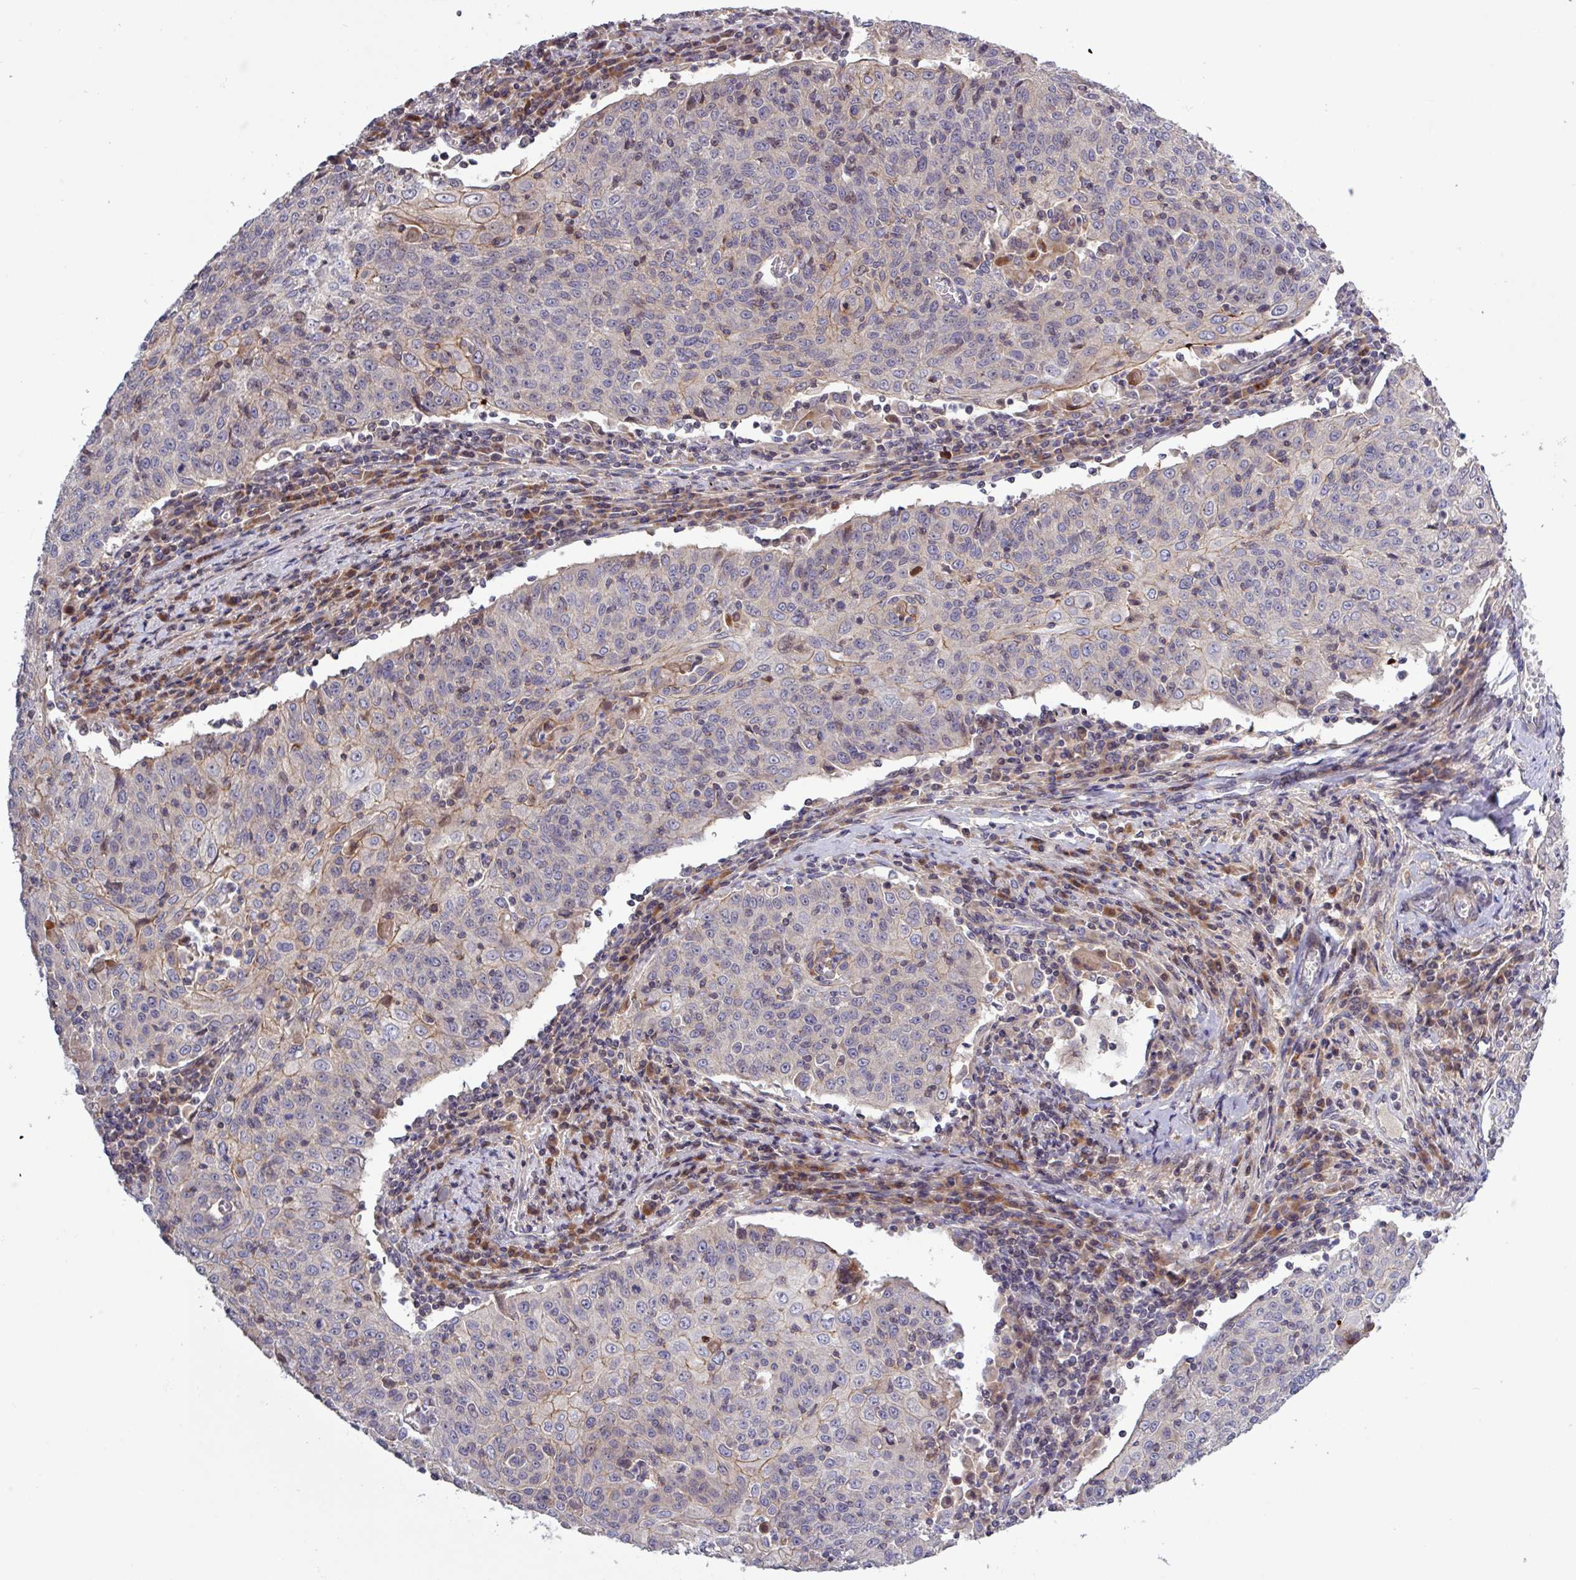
{"staining": {"intensity": "weak", "quantity": "<25%", "location": "cytoplasmic/membranous"}, "tissue": "cervical cancer", "cell_type": "Tumor cells", "image_type": "cancer", "snomed": [{"axis": "morphology", "description": "Squamous cell carcinoma, NOS"}, {"axis": "topography", "description": "Cervix"}], "caption": "Immunohistochemical staining of cervical cancer reveals no significant staining in tumor cells.", "gene": "TNFSF12", "patient": {"sex": "female", "age": 48}}